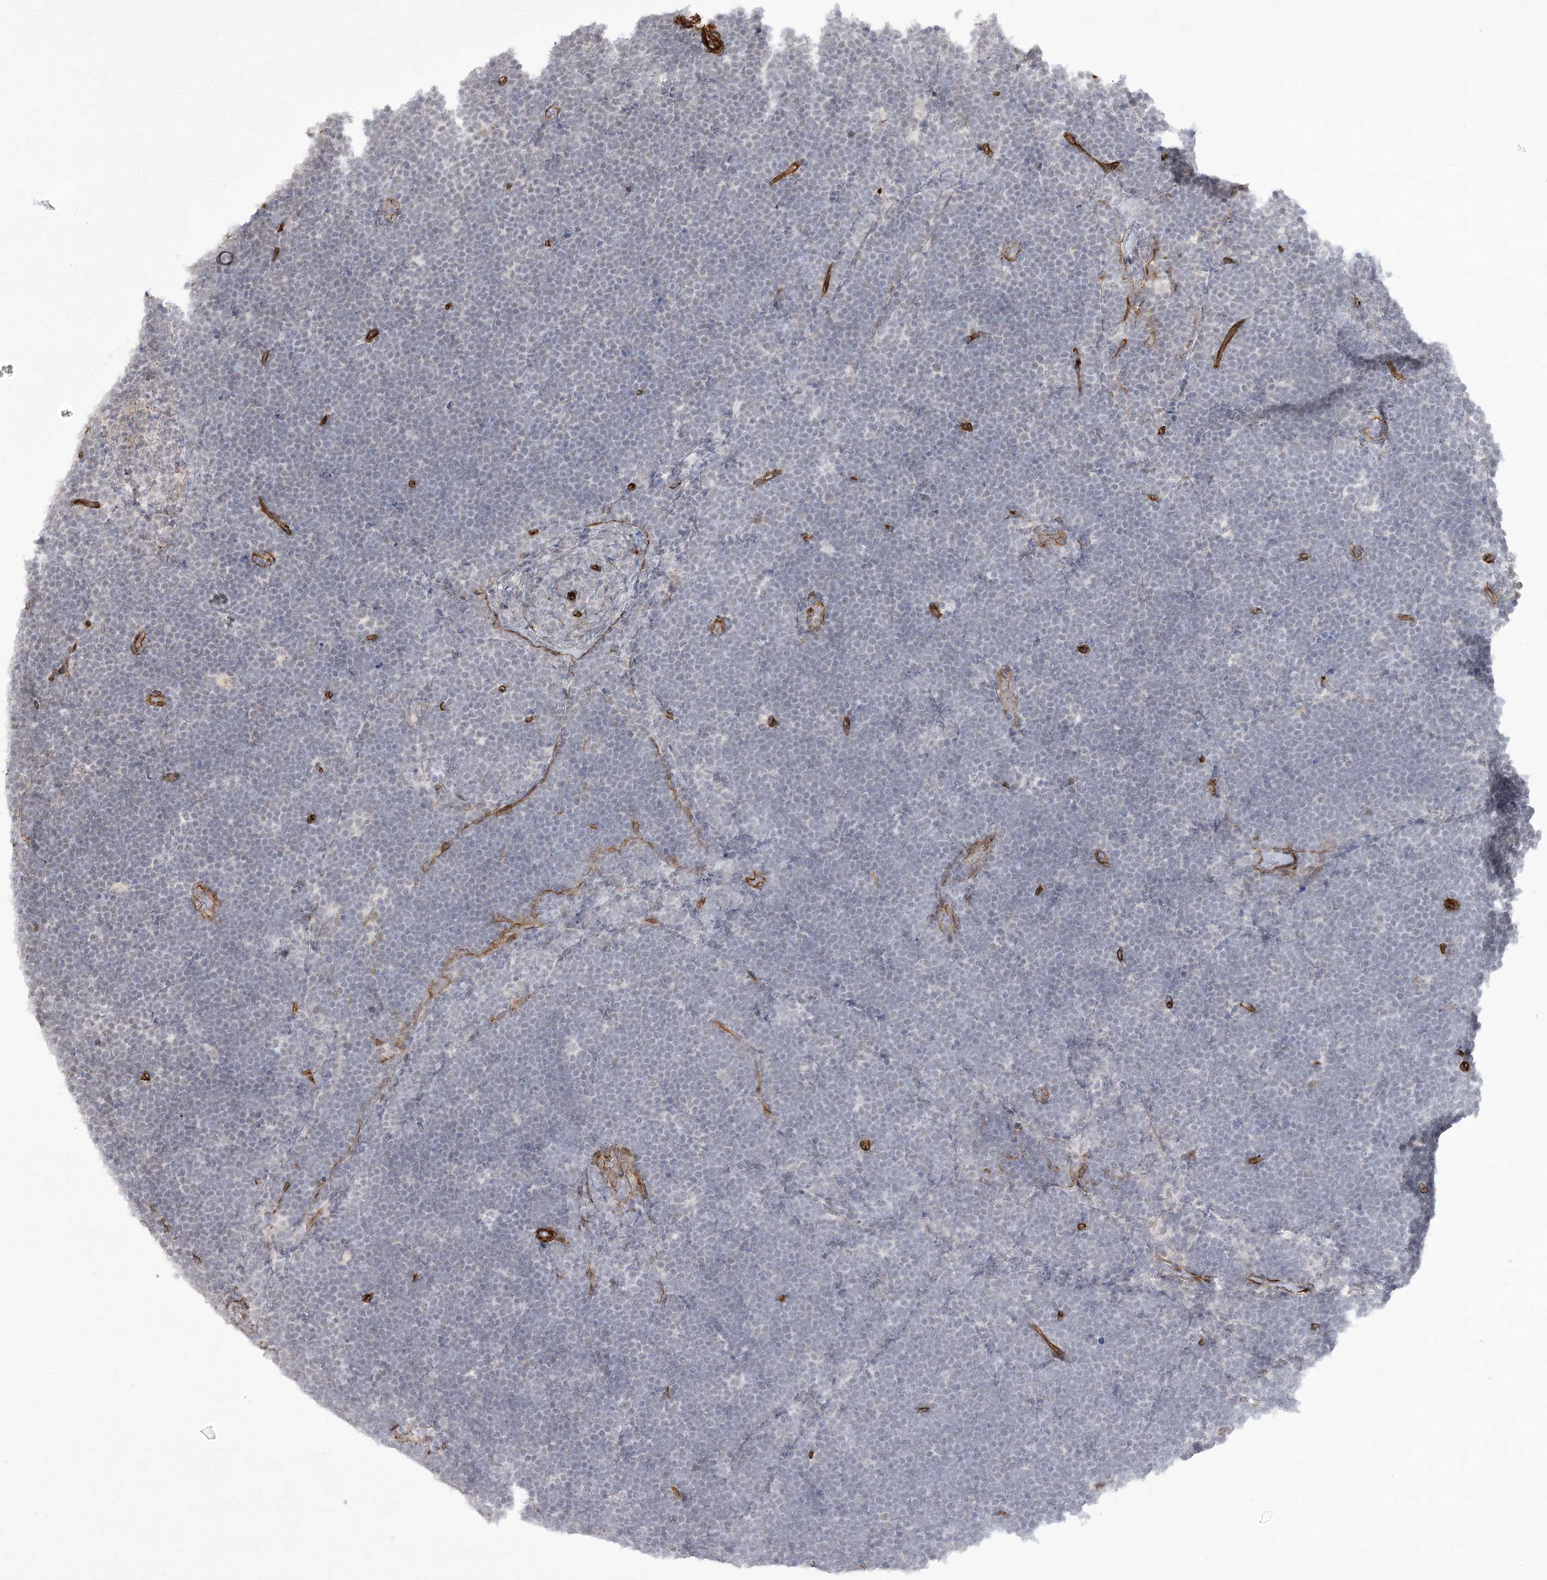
{"staining": {"intensity": "negative", "quantity": "none", "location": "none"}, "tissue": "lymphoma", "cell_type": "Tumor cells", "image_type": "cancer", "snomed": [{"axis": "morphology", "description": "Malignant lymphoma, non-Hodgkin's type, High grade"}, {"axis": "topography", "description": "Lymph node"}], "caption": "This is a image of IHC staining of malignant lymphoma, non-Hodgkin's type (high-grade), which shows no expression in tumor cells.", "gene": "AMTN", "patient": {"sex": "male", "age": 13}}